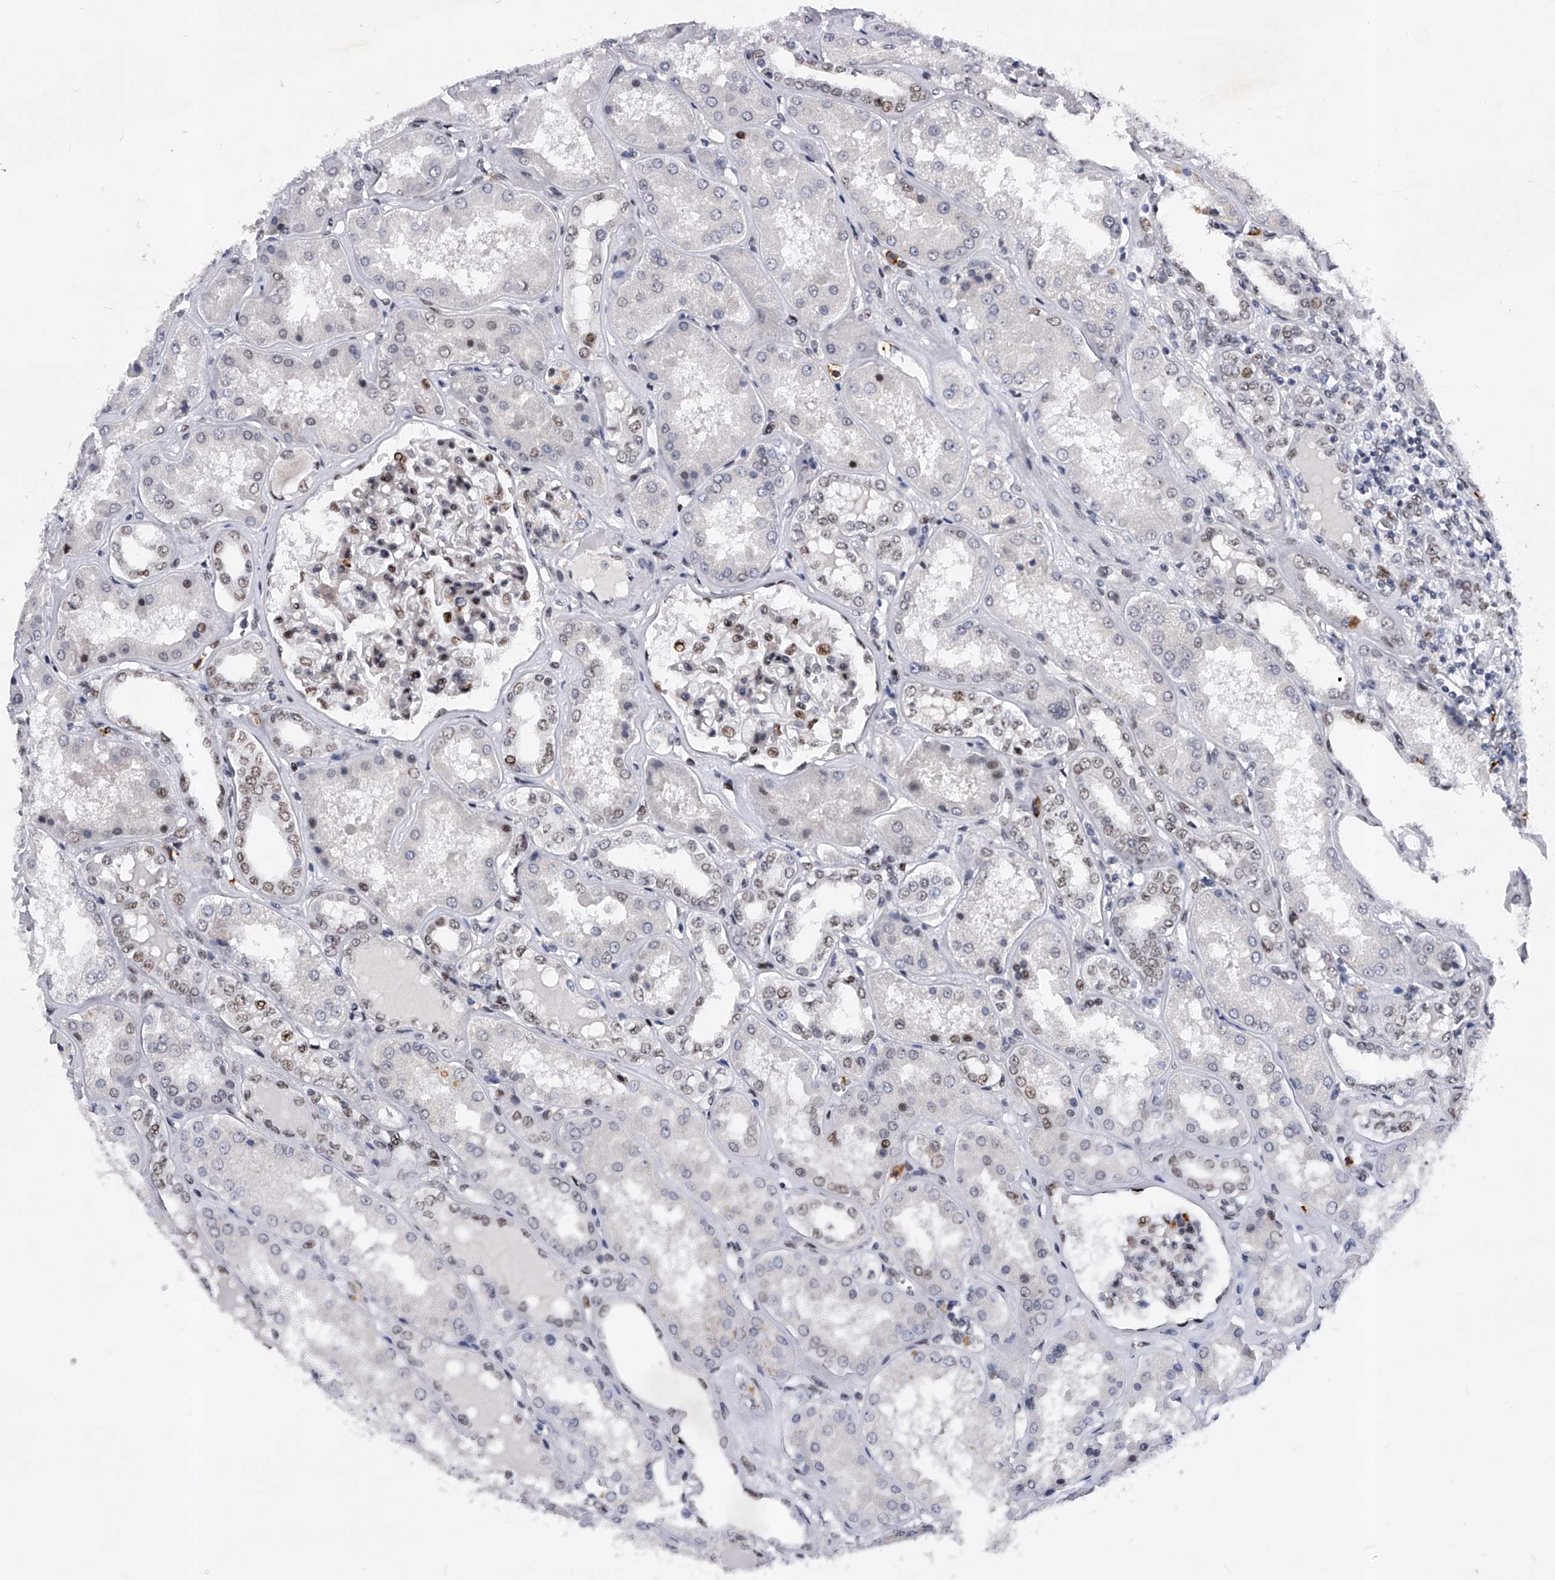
{"staining": {"intensity": "strong", "quantity": "25%-75%", "location": "nuclear"}, "tissue": "kidney", "cell_type": "Cells in glomeruli", "image_type": "normal", "snomed": [{"axis": "morphology", "description": "Normal tissue, NOS"}, {"axis": "topography", "description": "Kidney"}], "caption": "Kidney stained with a brown dye exhibits strong nuclear positive expression in about 25%-75% of cells in glomeruli.", "gene": "TESK2", "patient": {"sex": "female", "age": 56}}